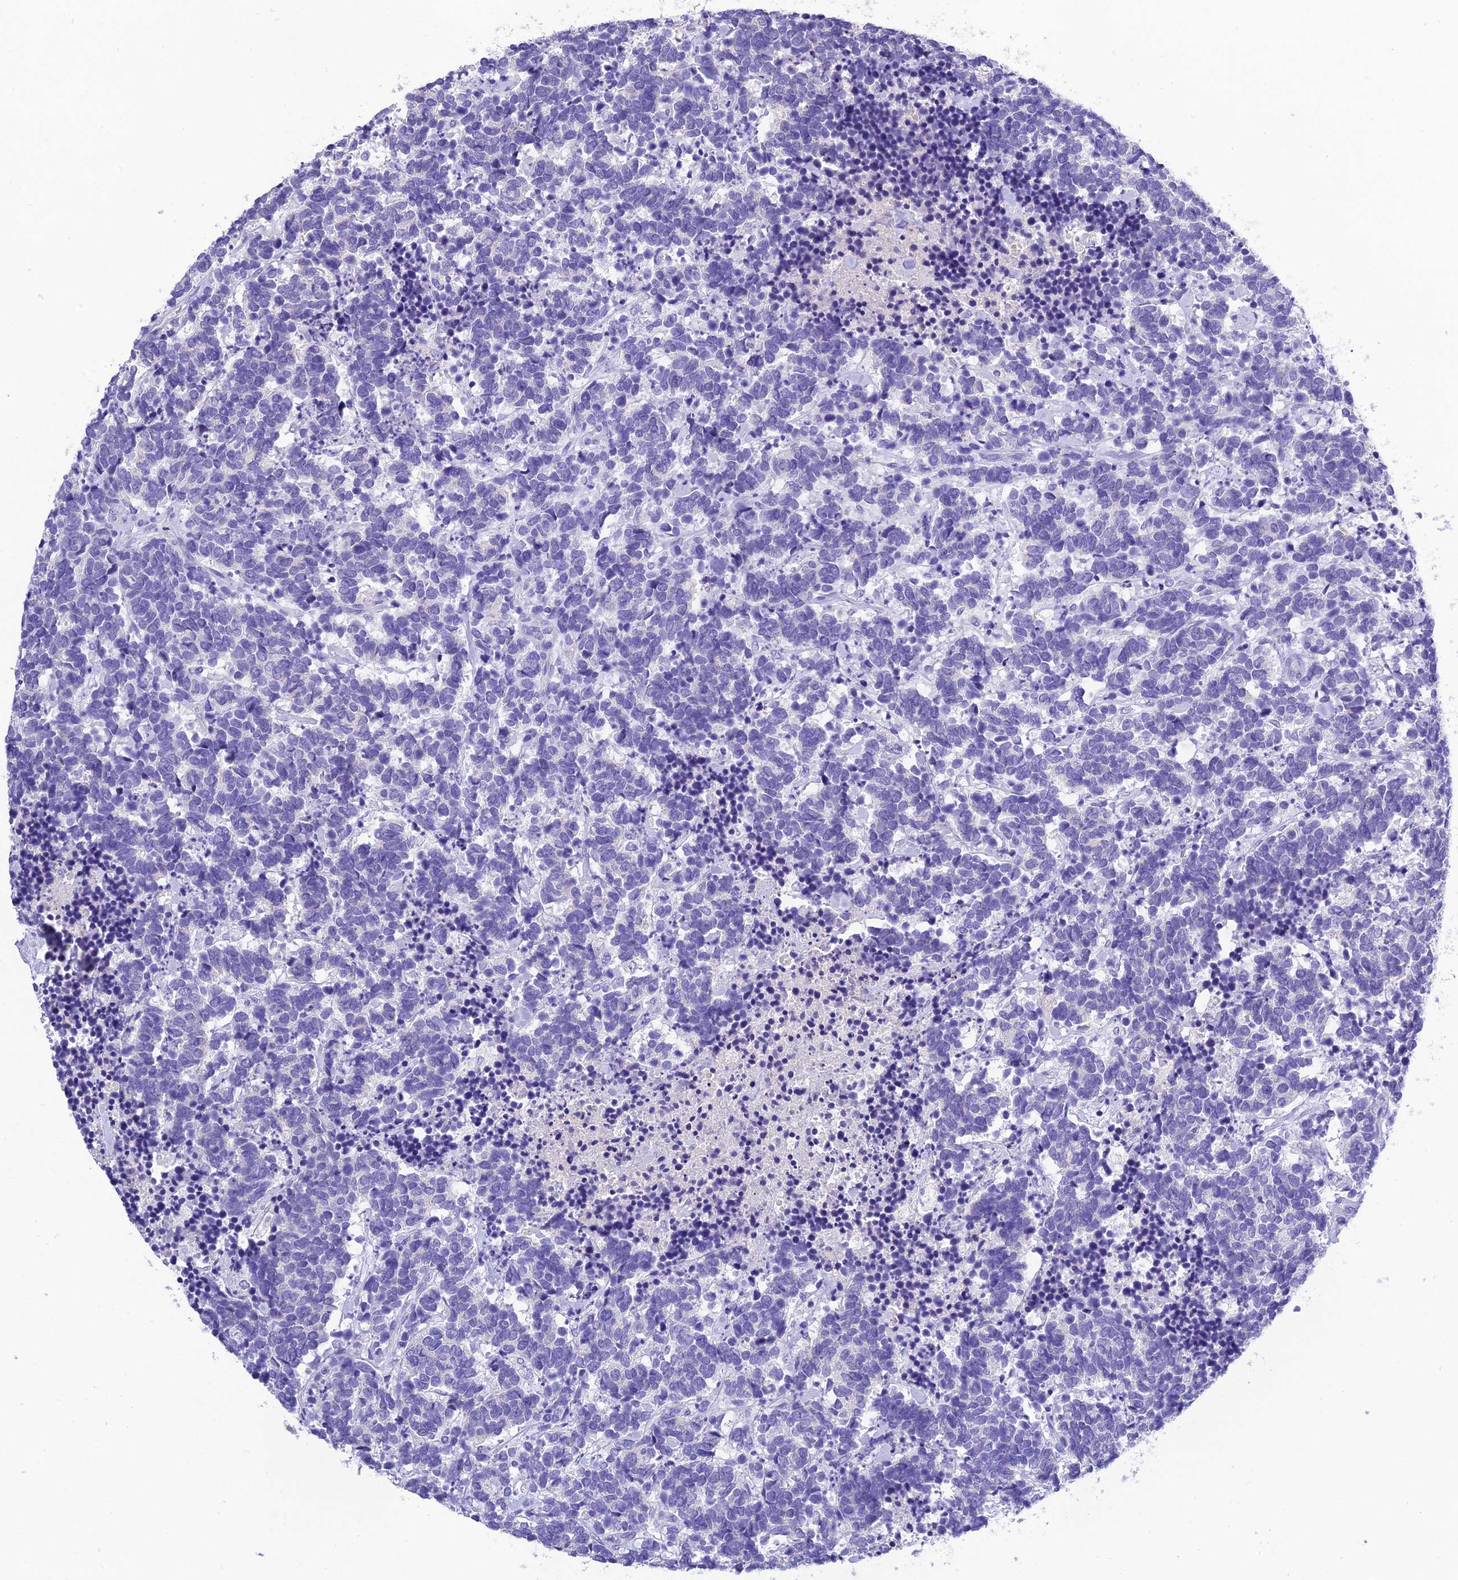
{"staining": {"intensity": "negative", "quantity": "none", "location": "none"}, "tissue": "carcinoid", "cell_type": "Tumor cells", "image_type": "cancer", "snomed": [{"axis": "morphology", "description": "Carcinoma, NOS"}, {"axis": "morphology", "description": "Carcinoid, malignant, NOS"}, {"axis": "topography", "description": "Prostate"}], "caption": "An image of human carcinoid is negative for staining in tumor cells. (DAB IHC visualized using brightfield microscopy, high magnification).", "gene": "MS4A5", "patient": {"sex": "male", "age": 57}}